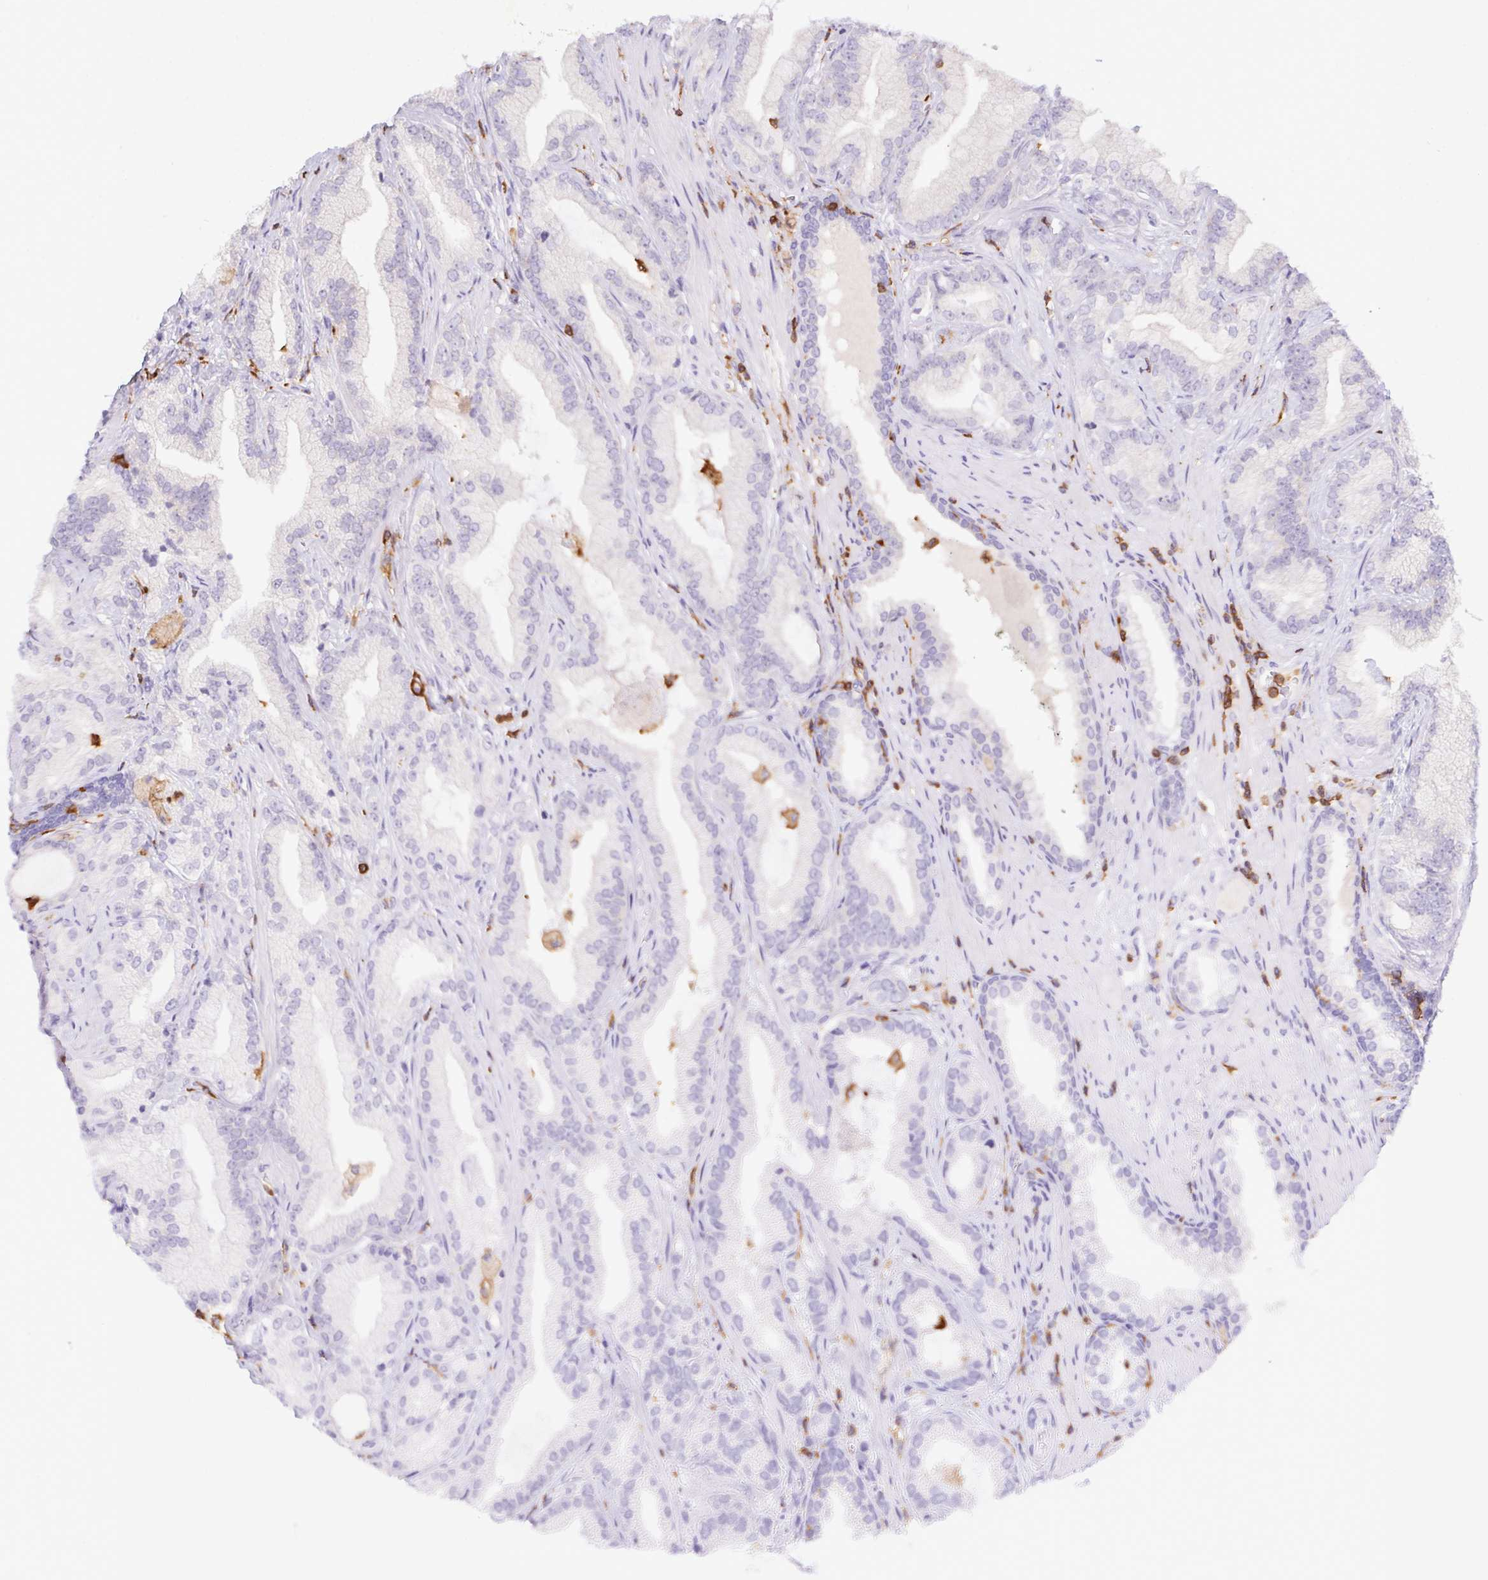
{"staining": {"intensity": "negative", "quantity": "none", "location": "none"}, "tissue": "prostate cancer", "cell_type": "Tumor cells", "image_type": "cancer", "snomed": [{"axis": "morphology", "description": "Adenocarcinoma, Low grade"}, {"axis": "topography", "description": "Prostate"}], "caption": "Immunohistochemistry of human prostate cancer (adenocarcinoma (low-grade)) shows no staining in tumor cells. (DAB immunohistochemistry (IHC) with hematoxylin counter stain).", "gene": "APBB1IP", "patient": {"sex": "male", "age": 62}}